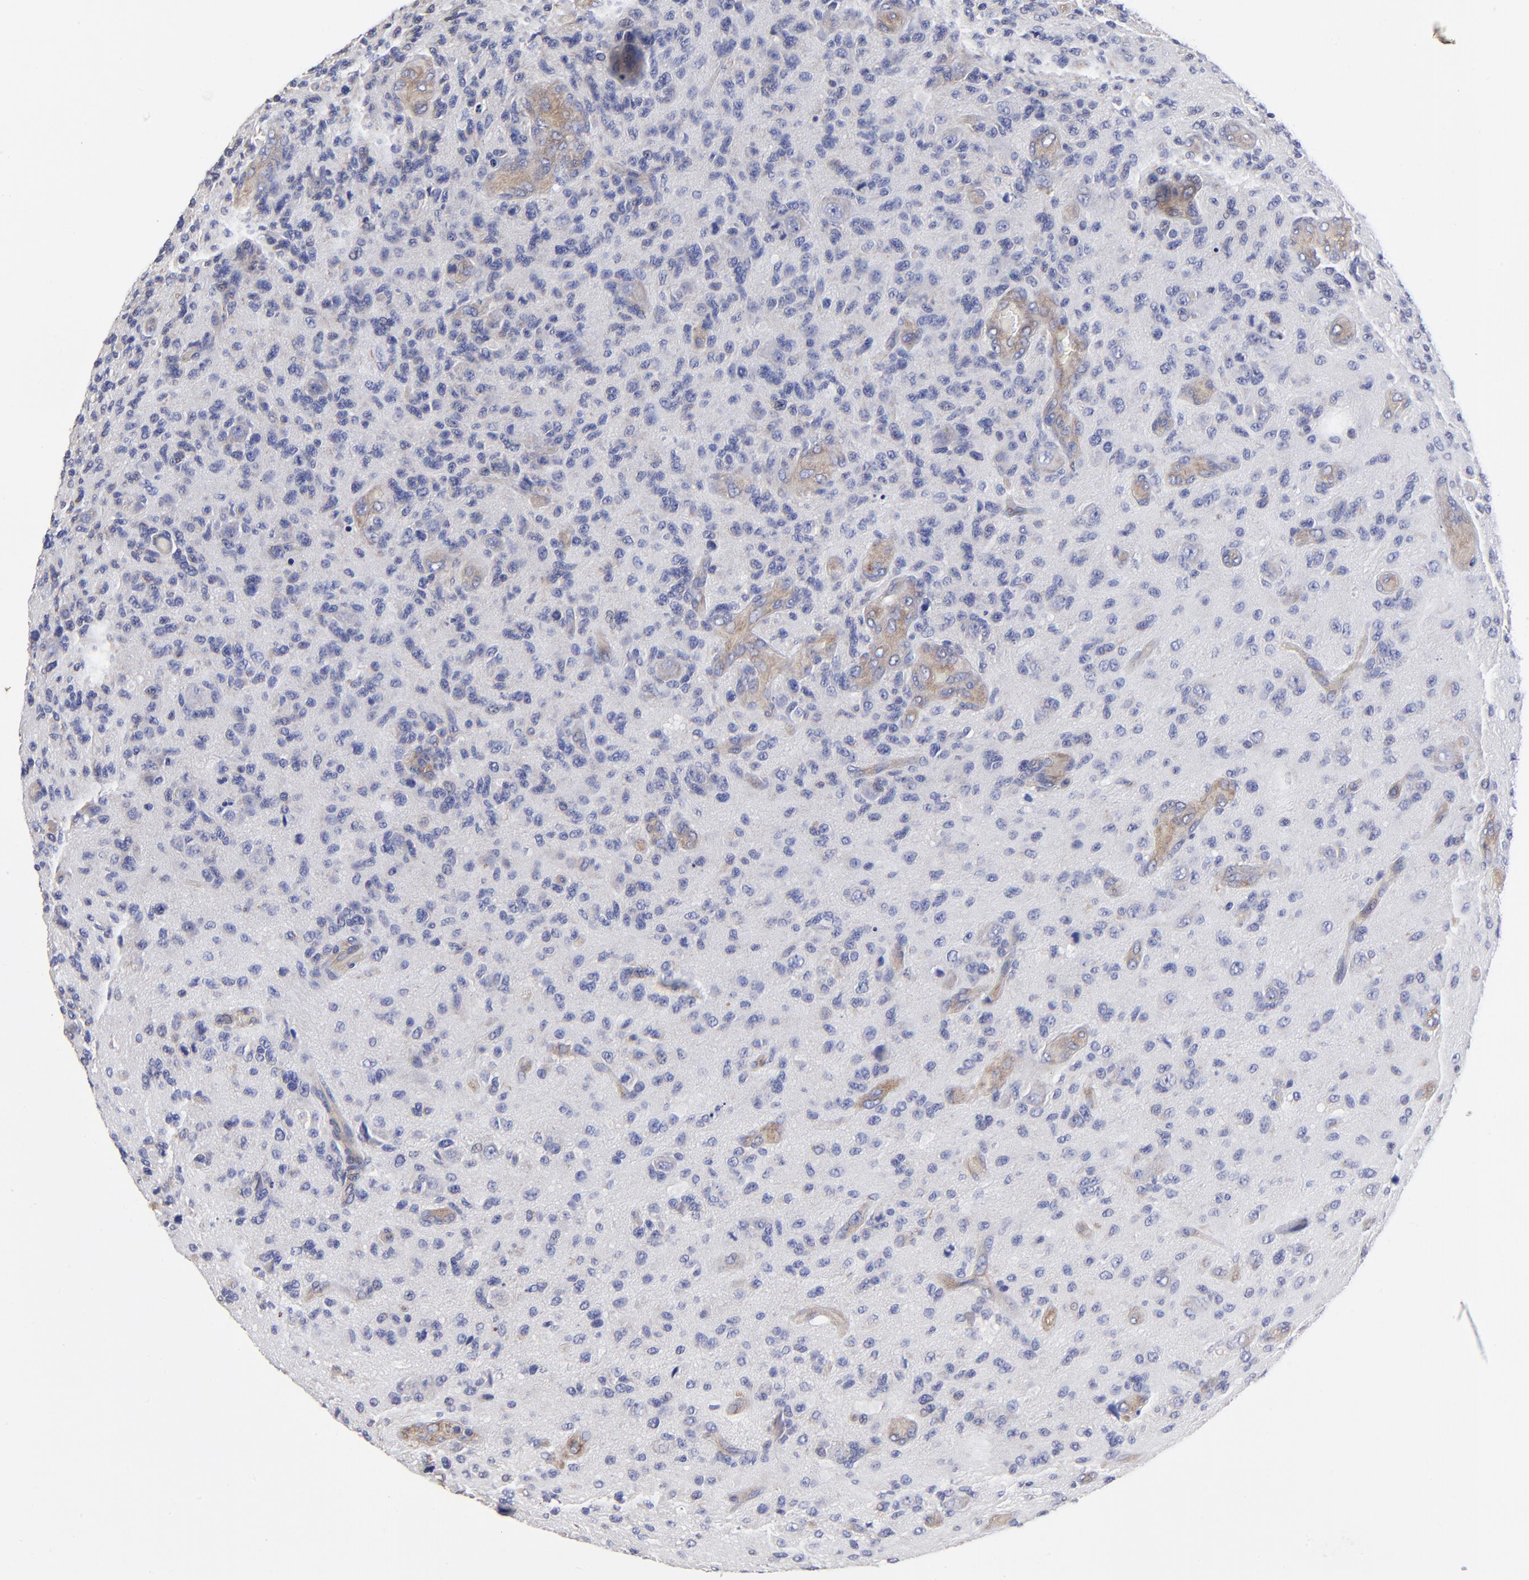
{"staining": {"intensity": "negative", "quantity": "none", "location": "none"}, "tissue": "glioma", "cell_type": "Tumor cells", "image_type": "cancer", "snomed": [{"axis": "morphology", "description": "Glioma, malignant, High grade"}, {"axis": "topography", "description": "Brain"}], "caption": "Malignant glioma (high-grade) was stained to show a protein in brown. There is no significant positivity in tumor cells.", "gene": "SULF2", "patient": {"sex": "male", "age": 36}}